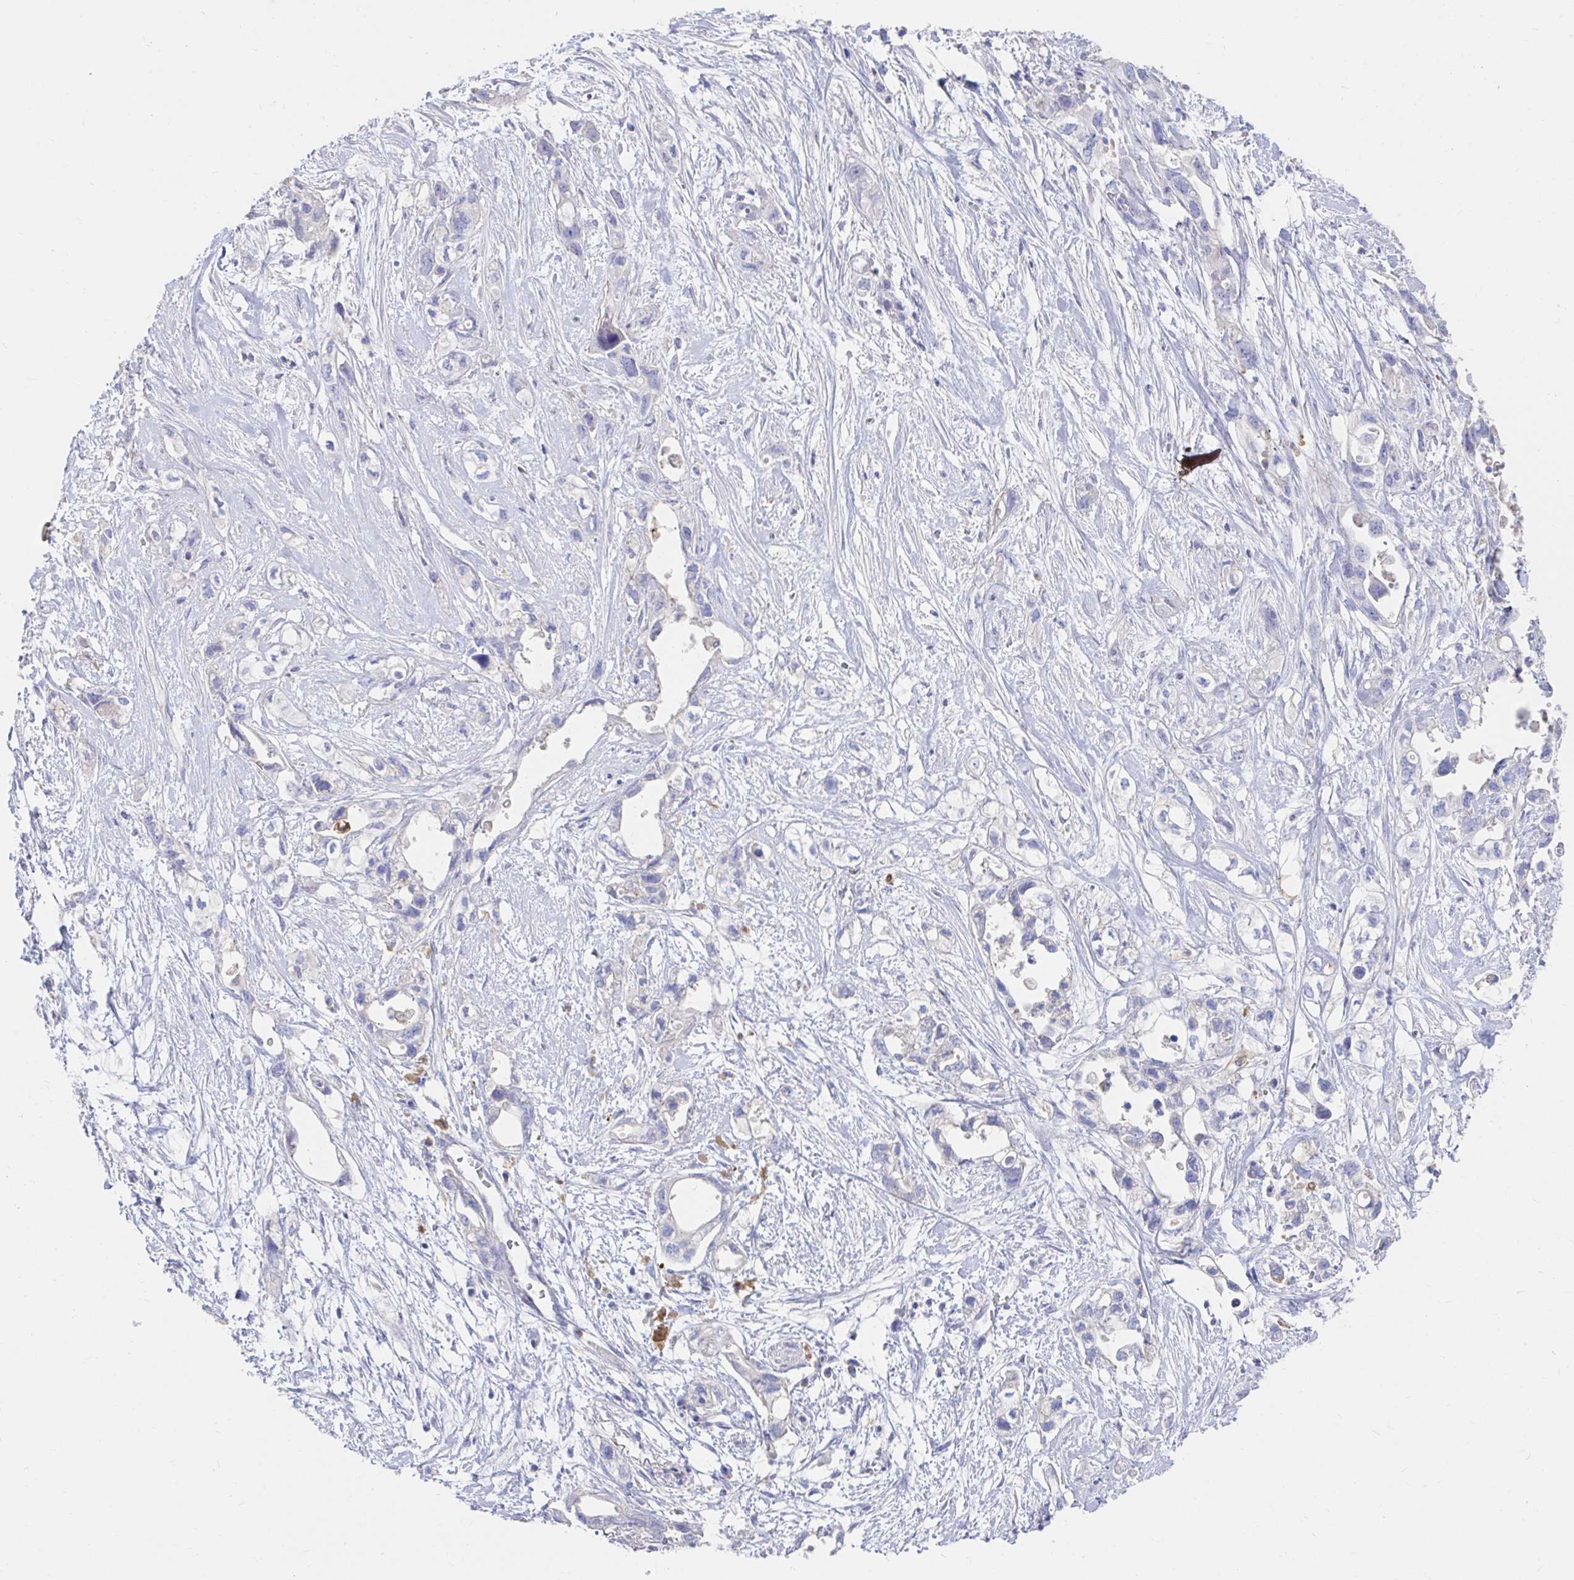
{"staining": {"intensity": "negative", "quantity": "none", "location": "none"}, "tissue": "pancreatic cancer", "cell_type": "Tumor cells", "image_type": "cancer", "snomed": [{"axis": "morphology", "description": "Adenocarcinoma, NOS"}, {"axis": "topography", "description": "Pancreas"}], "caption": "Immunohistochemistry of human pancreatic cancer exhibits no staining in tumor cells.", "gene": "LAMC3", "patient": {"sex": "female", "age": 72}}